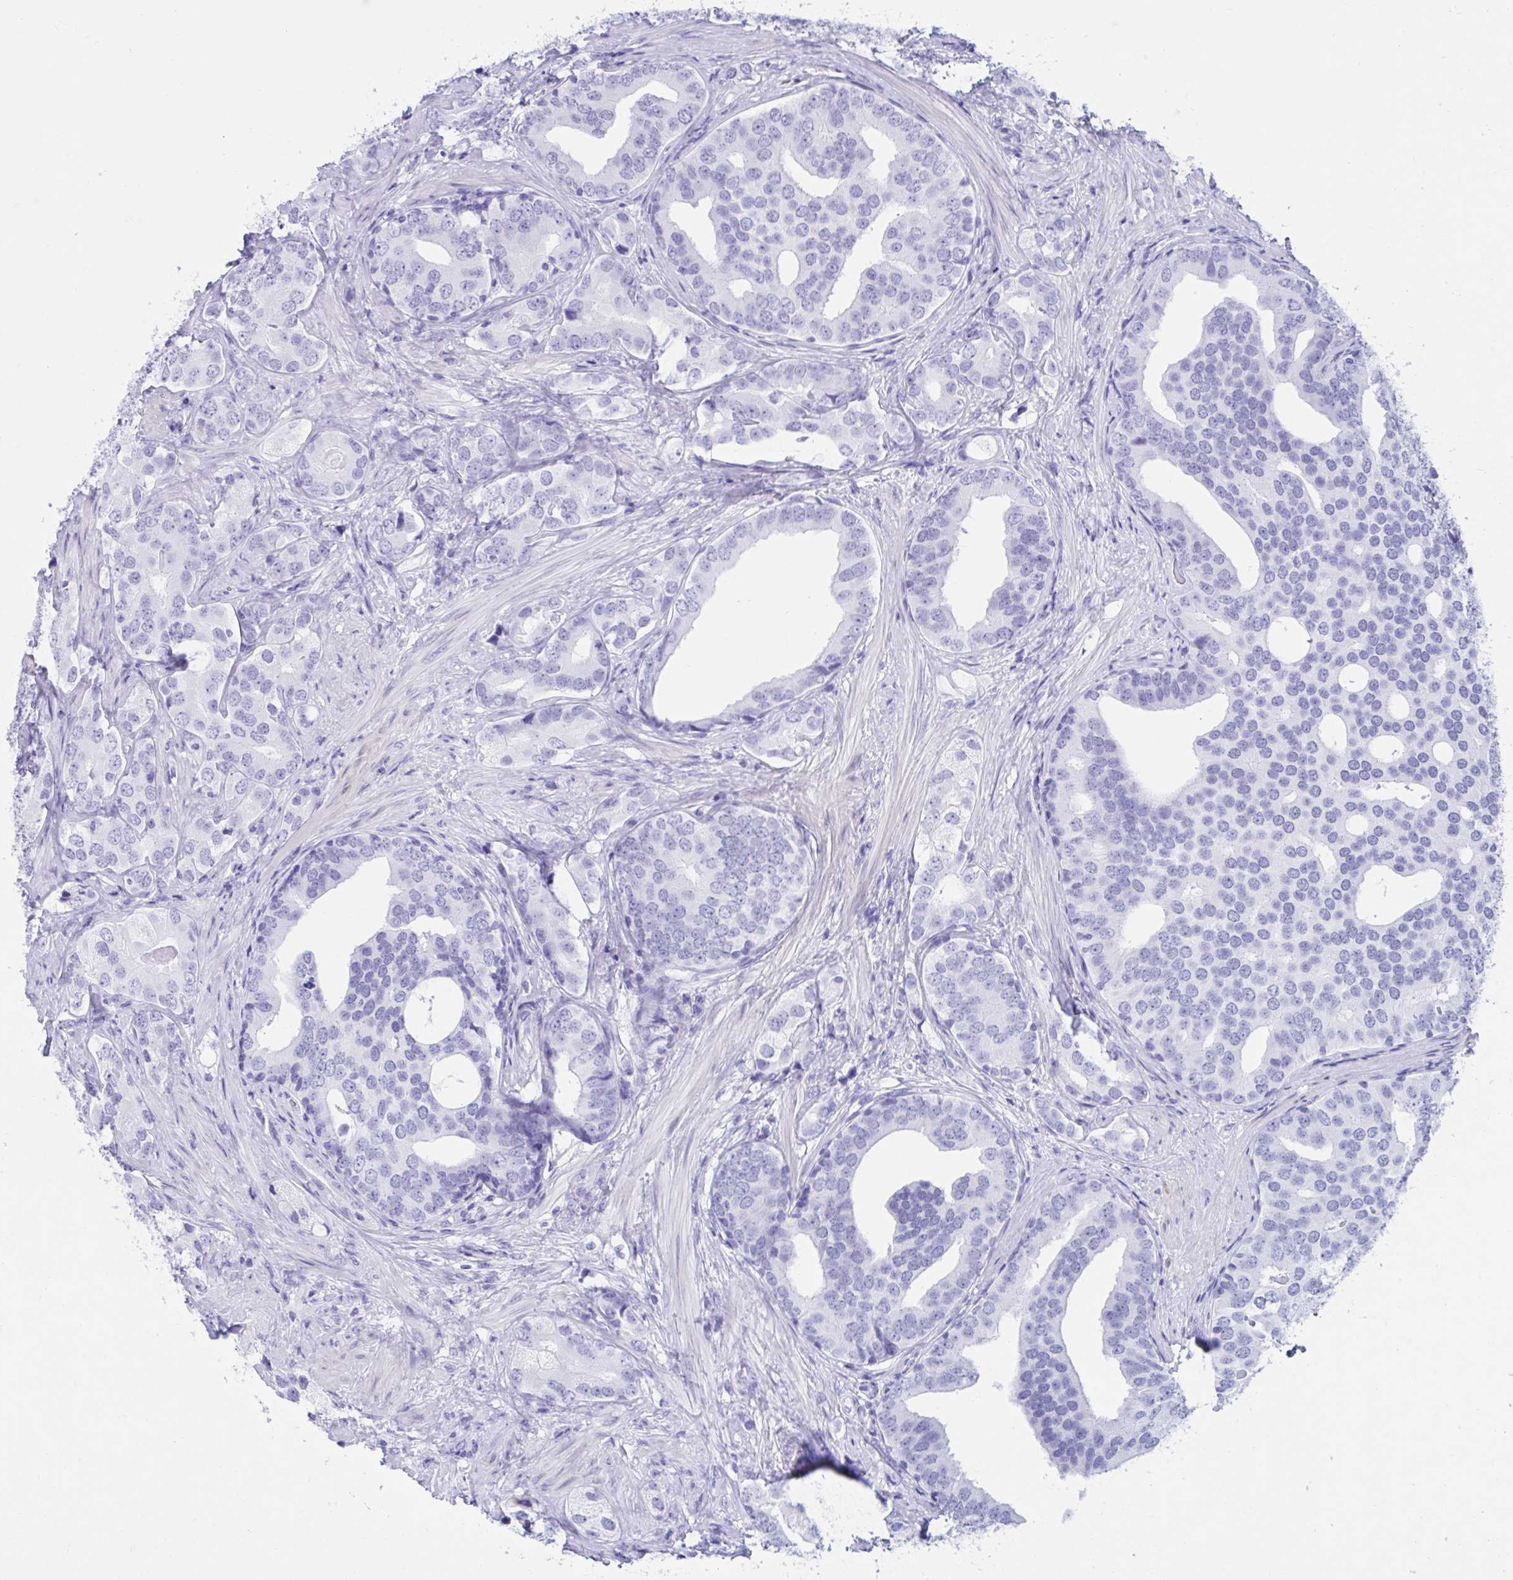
{"staining": {"intensity": "negative", "quantity": "none", "location": "none"}, "tissue": "prostate cancer", "cell_type": "Tumor cells", "image_type": "cancer", "snomed": [{"axis": "morphology", "description": "Adenocarcinoma, High grade"}, {"axis": "topography", "description": "Prostate"}], "caption": "There is no significant positivity in tumor cells of prostate cancer.", "gene": "TMEM35A", "patient": {"sex": "male", "age": 62}}